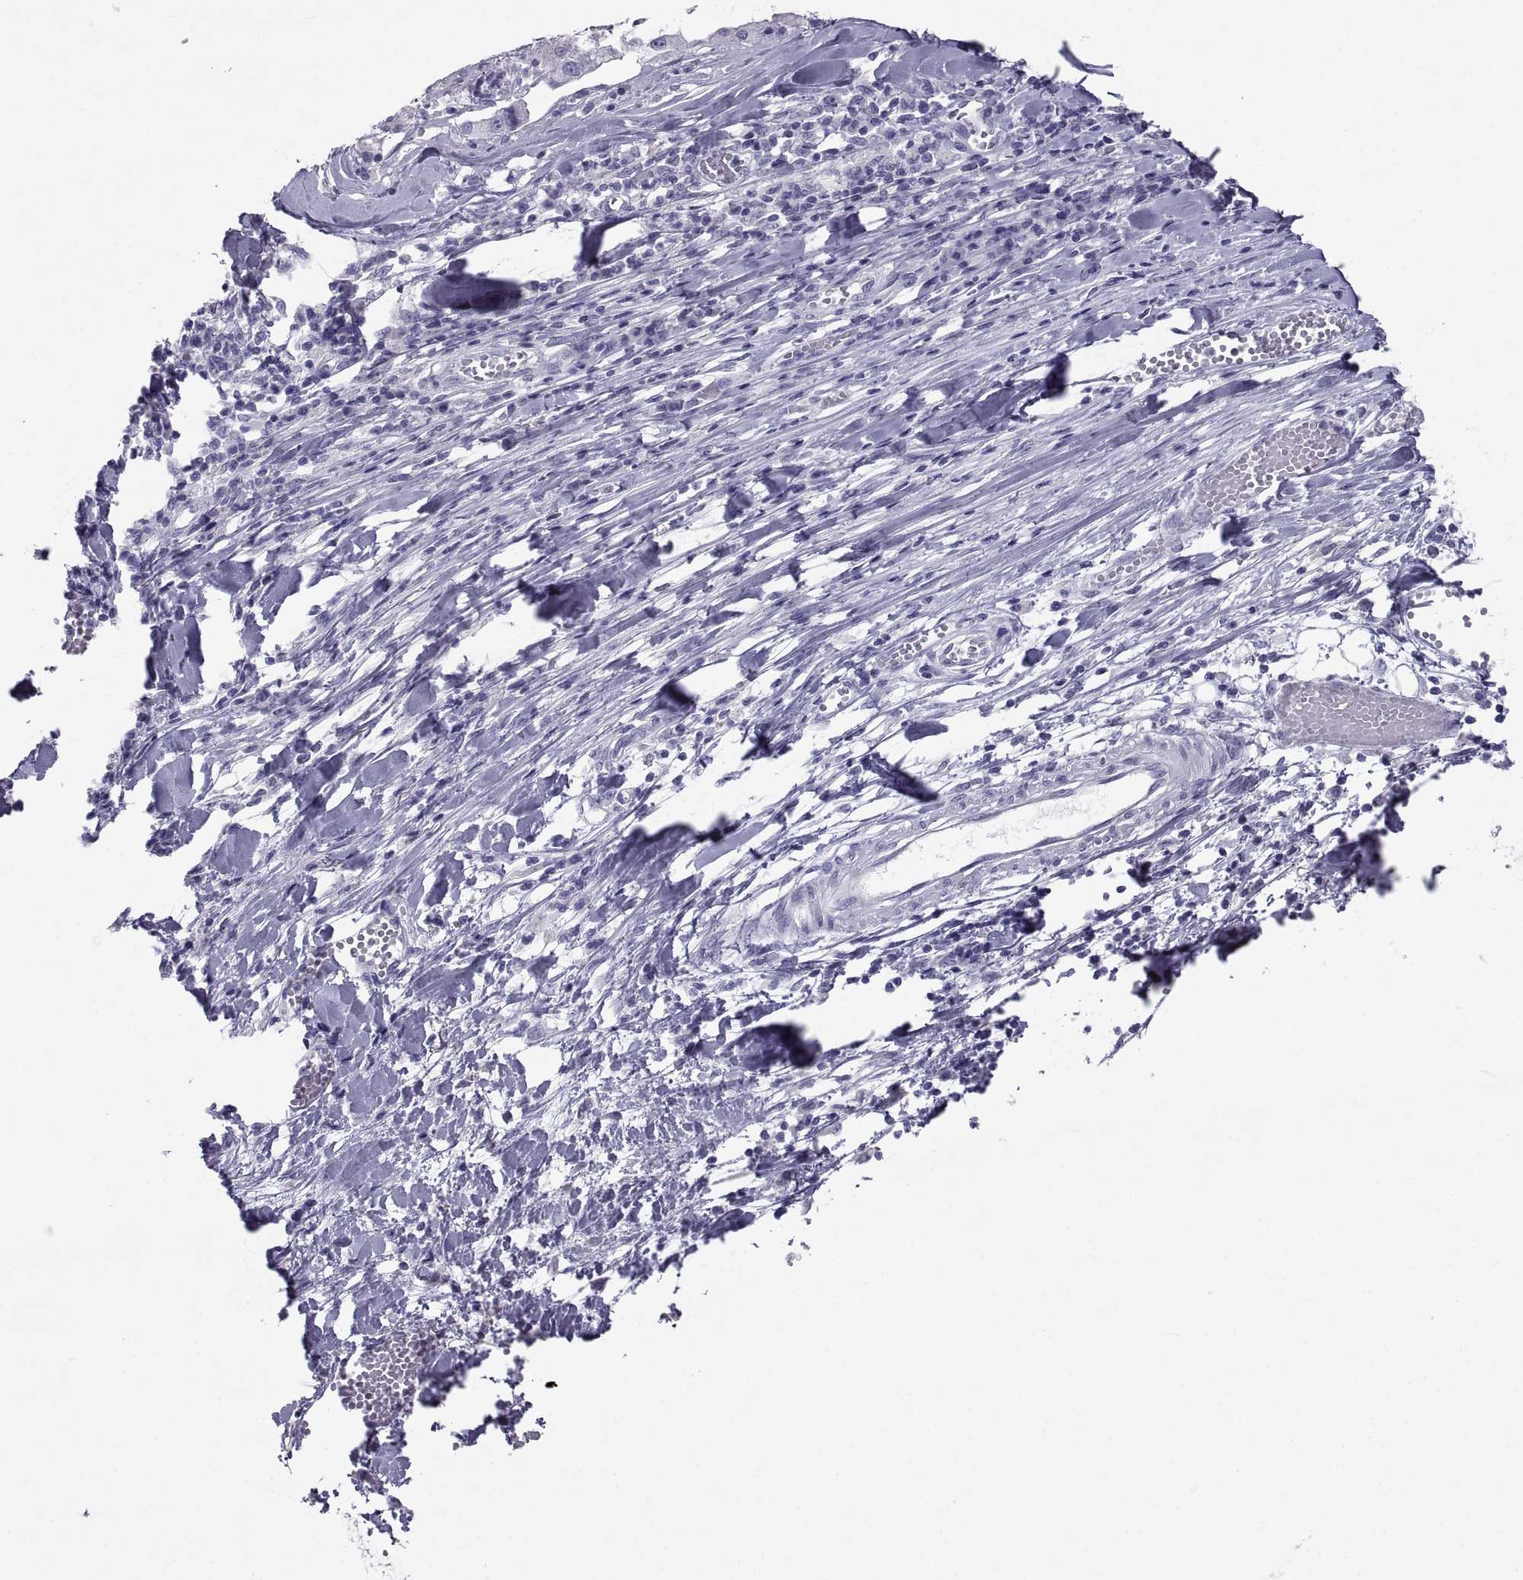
{"staining": {"intensity": "negative", "quantity": "none", "location": "none"}, "tissue": "melanoma", "cell_type": "Tumor cells", "image_type": "cancer", "snomed": [{"axis": "morphology", "description": "Malignant melanoma, Metastatic site"}, {"axis": "topography", "description": "Lymph node"}], "caption": "Tumor cells show no significant staining in malignant melanoma (metastatic site).", "gene": "PCSK1N", "patient": {"sex": "male", "age": 50}}